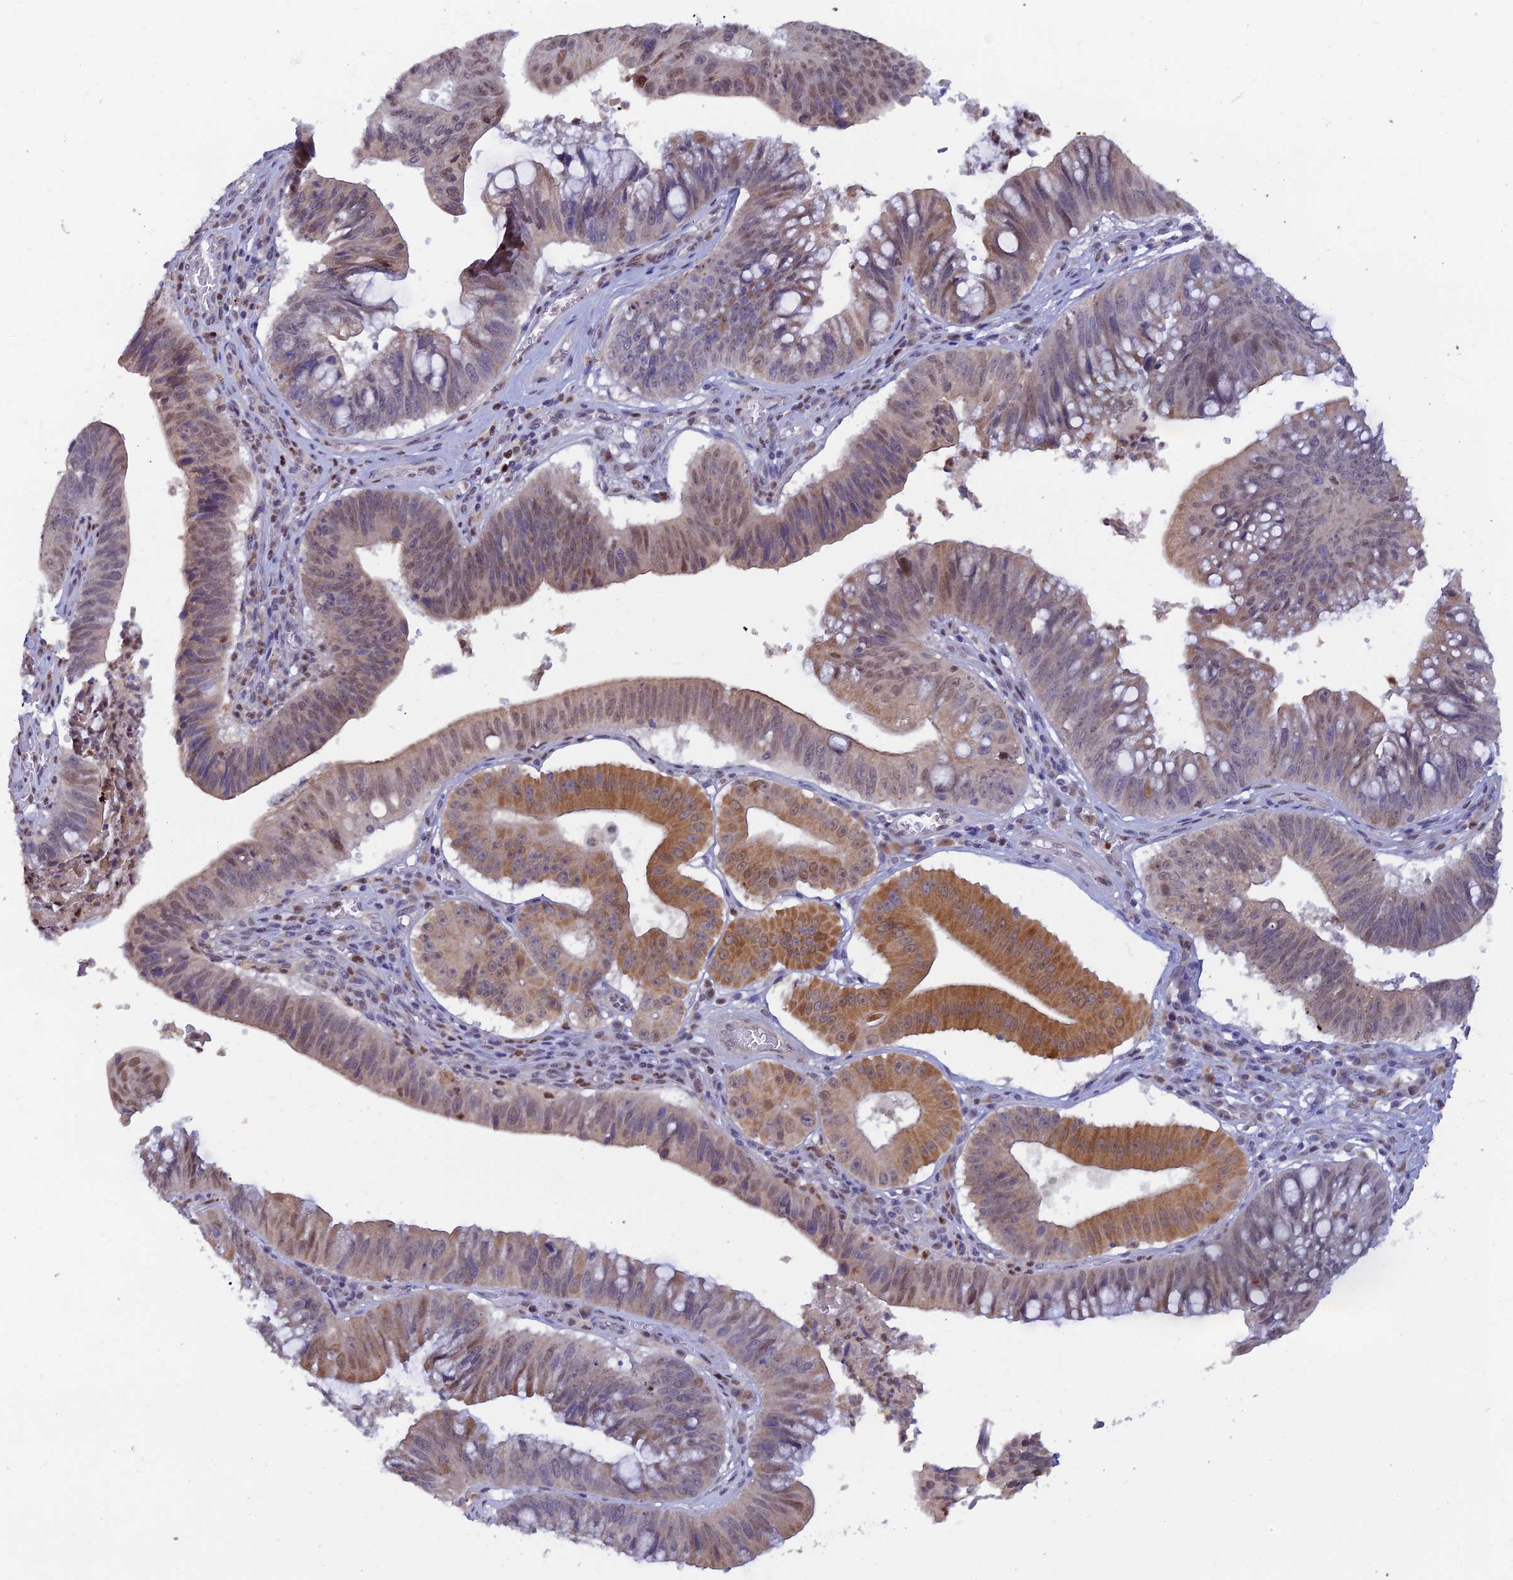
{"staining": {"intensity": "moderate", "quantity": "25%-75%", "location": "cytoplasmic/membranous,nuclear"}, "tissue": "stomach cancer", "cell_type": "Tumor cells", "image_type": "cancer", "snomed": [{"axis": "morphology", "description": "Adenocarcinoma, NOS"}, {"axis": "topography", "description": "Stomach"}], "caption": "Immunohistochemistry micrograph of human stomach adenocarcinoma stained for a protein (brown), which displays medium levels of moderate cytoplasmic/membranous and nuclear staining in approximately 25%-75% of tumor cells.", "gene": "FASTKD5", "patient": {"sex": "male", "age": 59}}